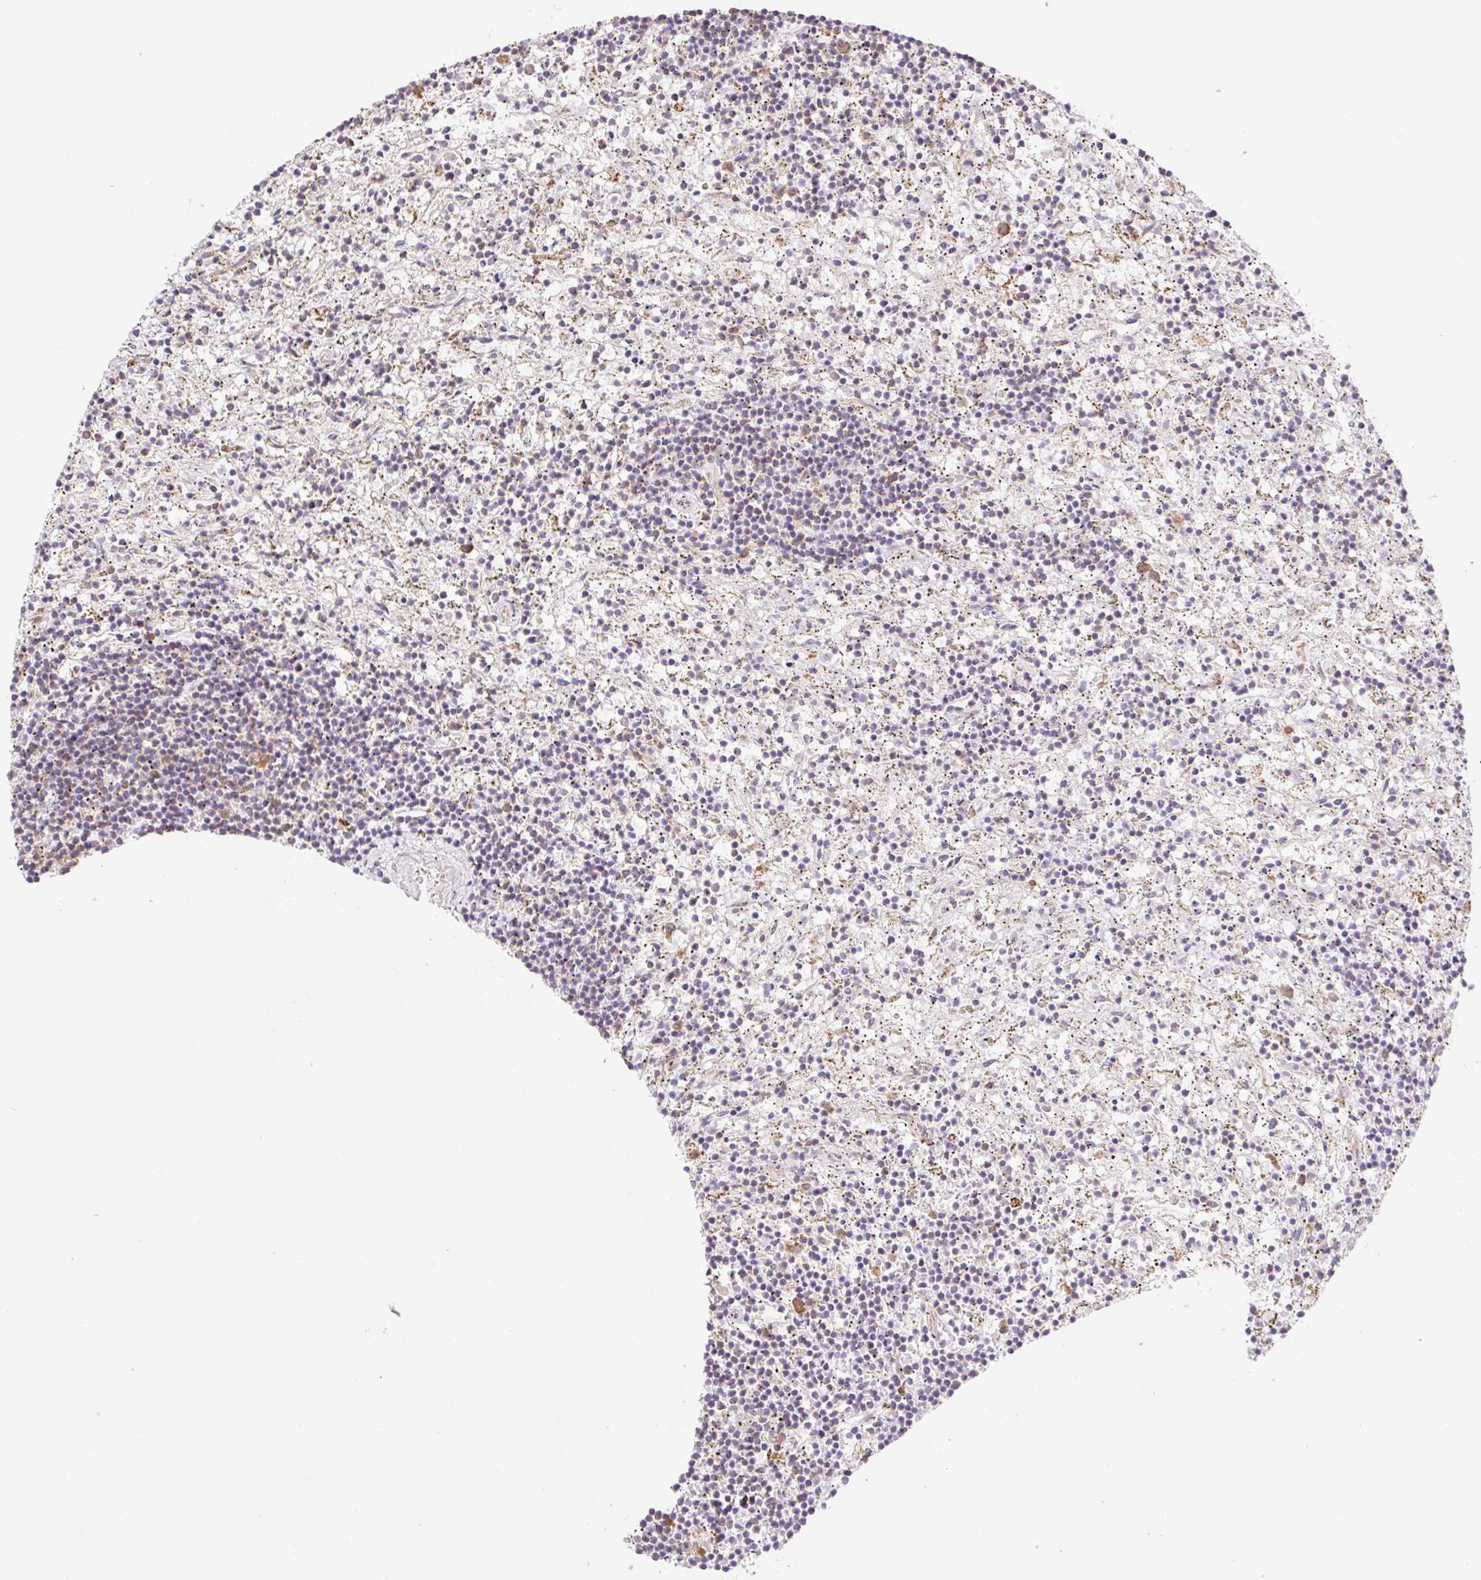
{"staining": {"intensity": "negative", "quantity": "none", "location": "none"}, "tissue": "lymphoma", "cell_type": "Tumor cells", "image_type": "cancer", "snomed": [{"axis": "morphology", "description": "Malignant lymphoma, non-Hodgkin's type, Low grade"}, {"axis": "topography", "description": "Spleen"}], "caption": "IHC image of neoplastic tissue: human lymphoma stained with DAB shows no significant protein positivity in tumor cells.", "gene": "ESAM", "patient": {"sex": "male", "age": 76}}